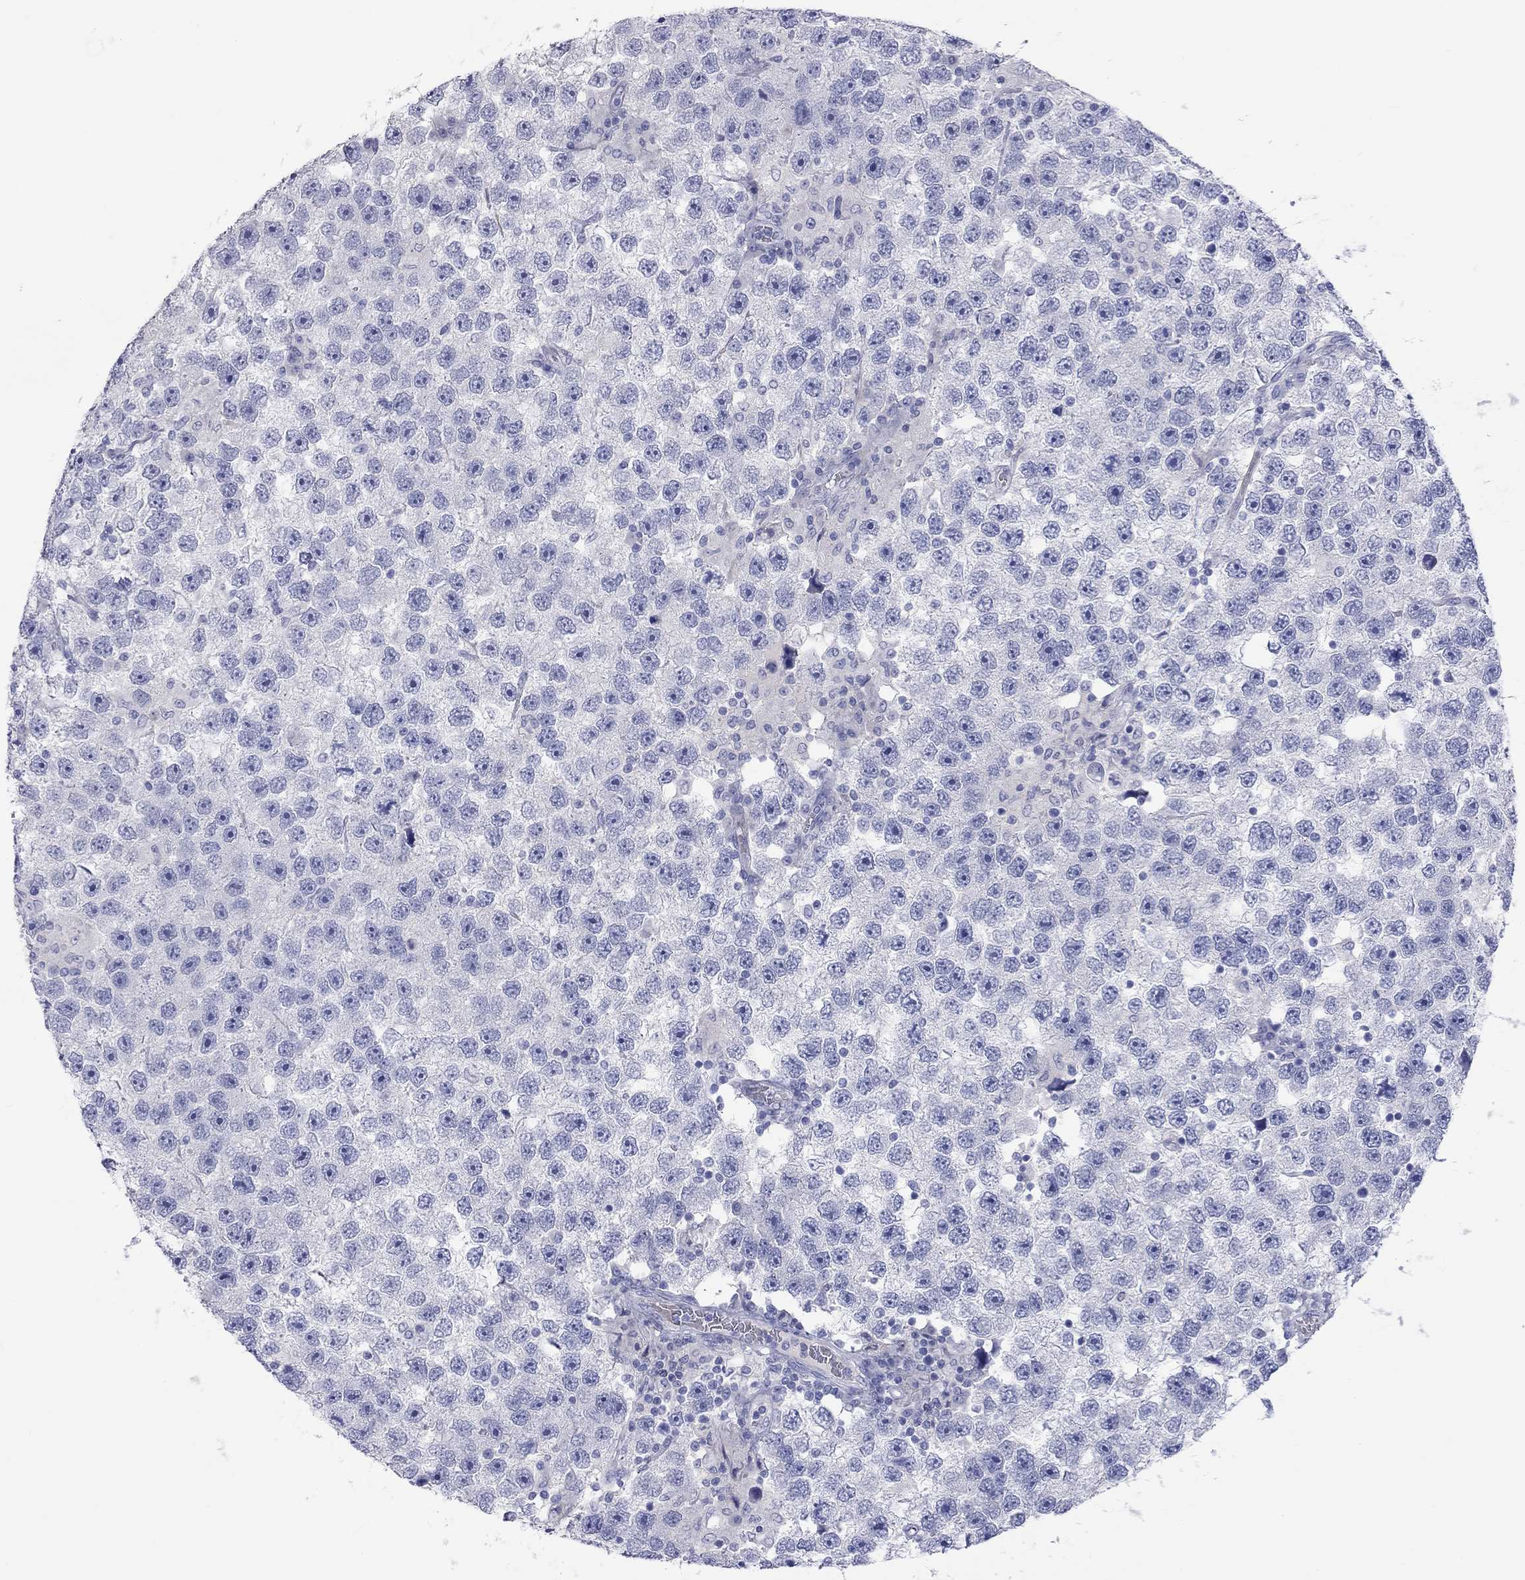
{"staining": {"intensity": "negative", "quantity": "none", "location": "none"}, "tissue": "testis cancer", "cell_type": "Tumor cells", "image_type": "cancer", "snomed": [{"axis": "morphology", "description": "Seminoma, NOS"}, {"axis": "topography", "description": "Testis"}], "caption": "Immunohistochemical staining of human testis cancer shows no significant expression in tumor cells.", "gene": "PCDHGC5", "patient": {"sex": "male", "age": 26}}